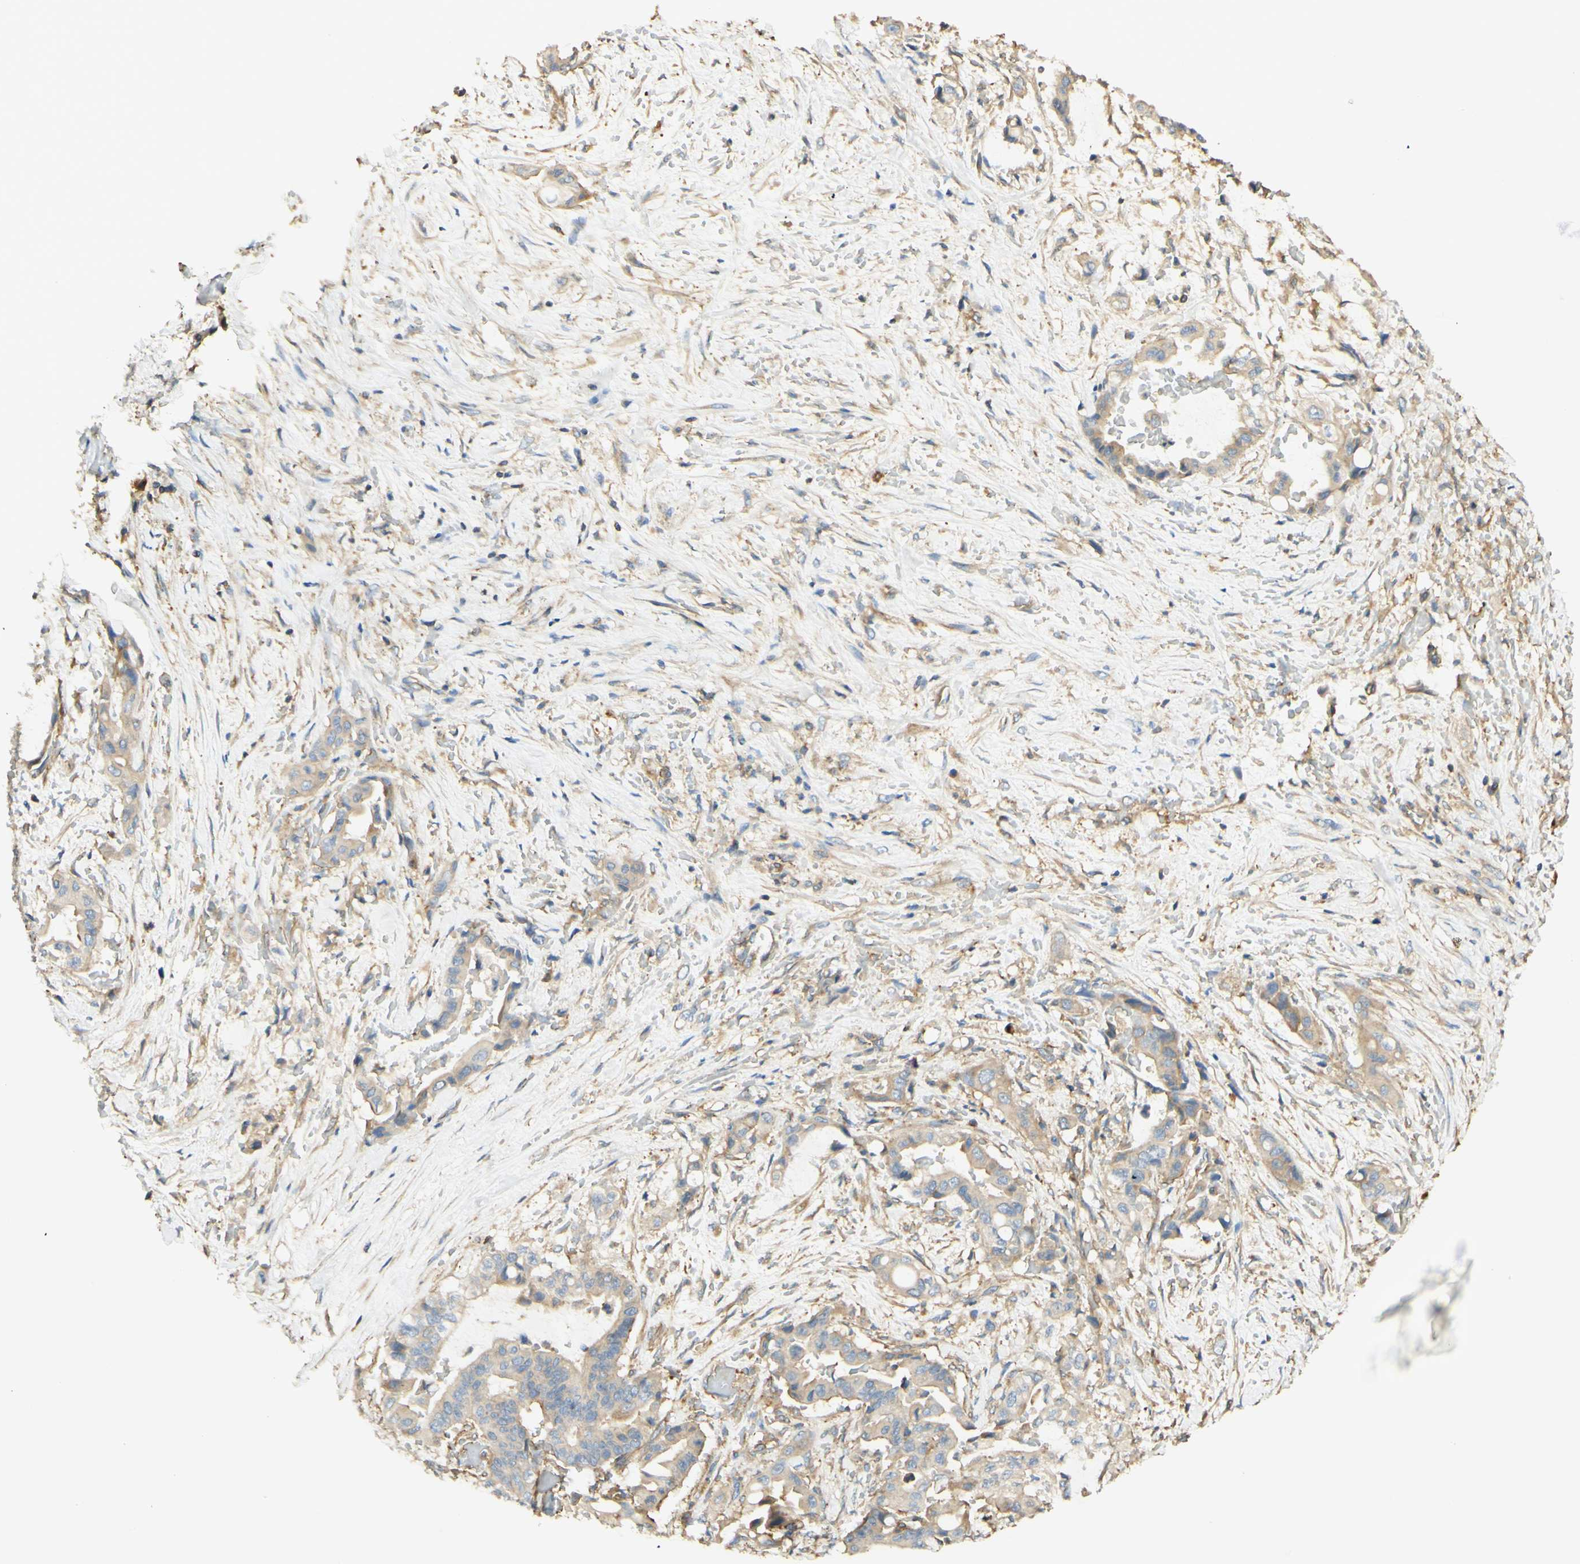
{"staining": {"intensity": "weak", "quantity": ">75%", "location": "cytoplasmic/membranous"}, "tissue": "liver cancer", "cell_type": "Tumor cells", "image_type": "cancer", "snomed": [{"axis": "morphology", "description": "Cholangiocarcinoma"}, {"axis": "topography", "description": "Liver"}], "caption": "Liver cancer tissue exhibits weak cytoplasmic/membranous staining in approximately >75% of tumor cells, visualized by immunohistochemistry.", "gene": "IKBKG", "patient": {"sex": "female", "age": 61}}